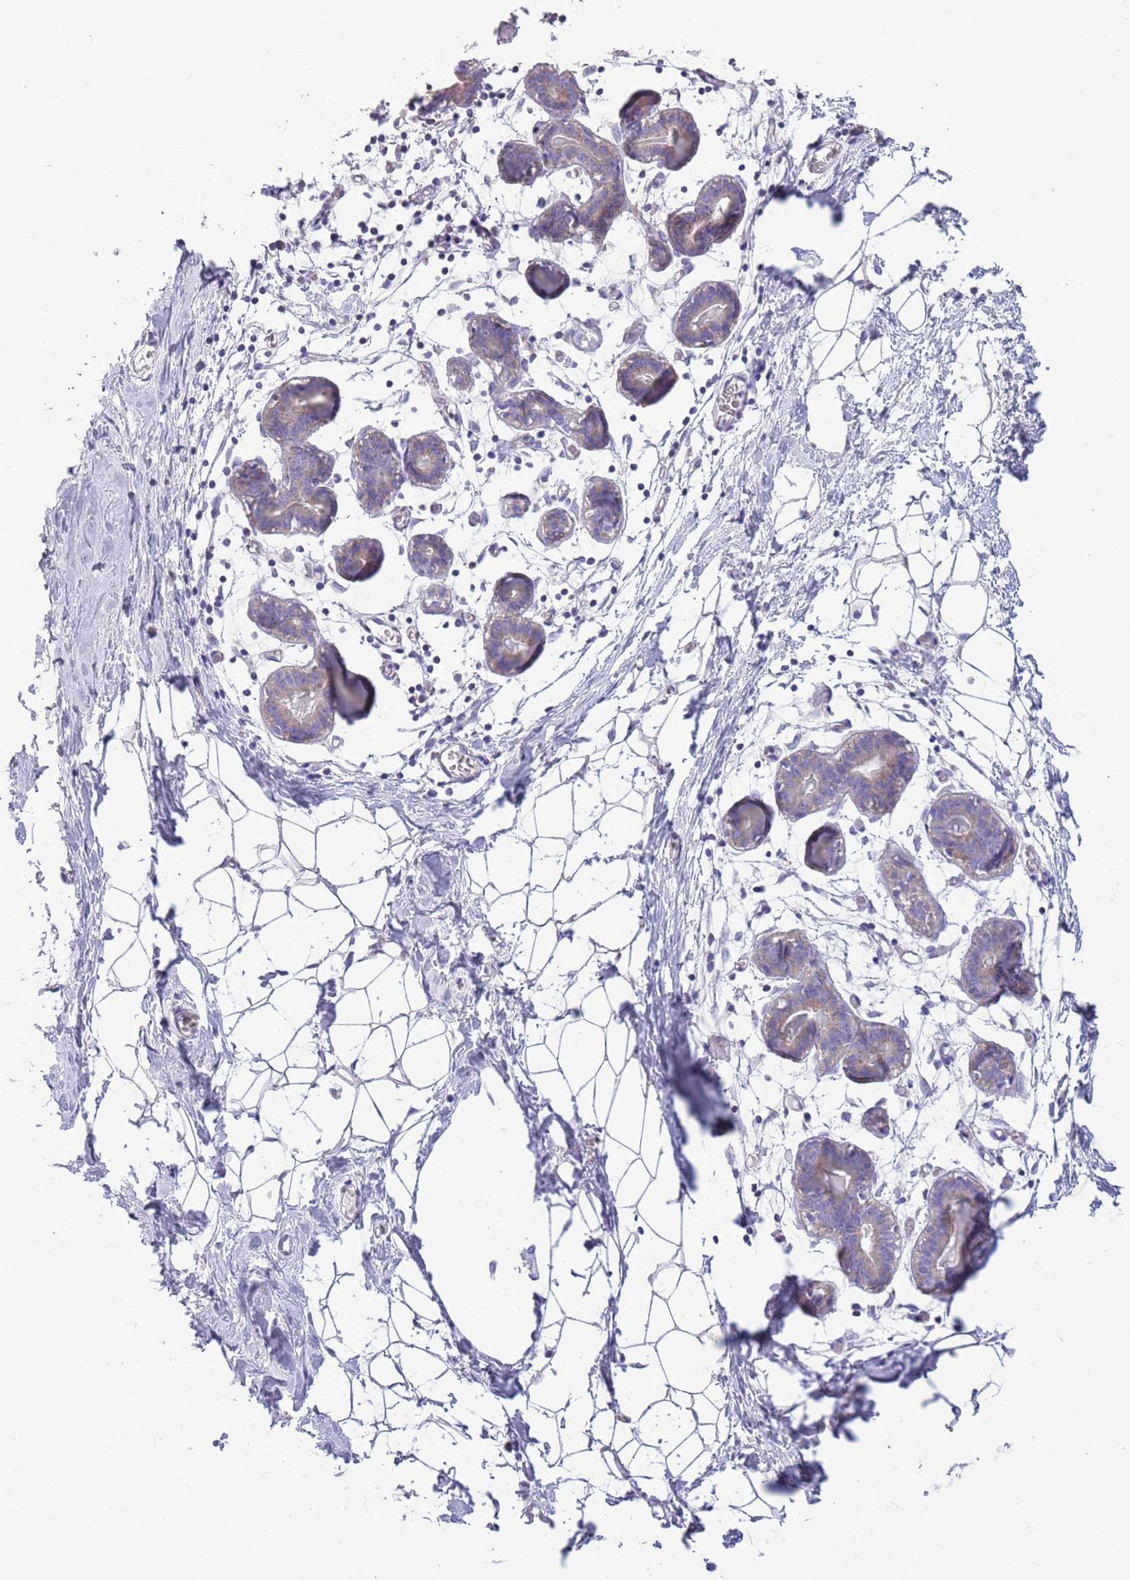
{"staining": {"intensity": "negative", "quantity": "none", "location": "none"}, "tissue": "breast", "cell_type": "Adipocytes", "image_type": "normal", "snomed": [{"axis": "morphology", "description": "Normal tissue, NOS"}, {"axis": "topography", "description": "Breast"}], "caption": "Adipocytes are negative for protein expression in benign human breast. (Immunohistochemistry (ihc), brightfield microscopy, high magnification).", "gene": "MOCOS", "patient": {"sex": "female", "age": 27}}